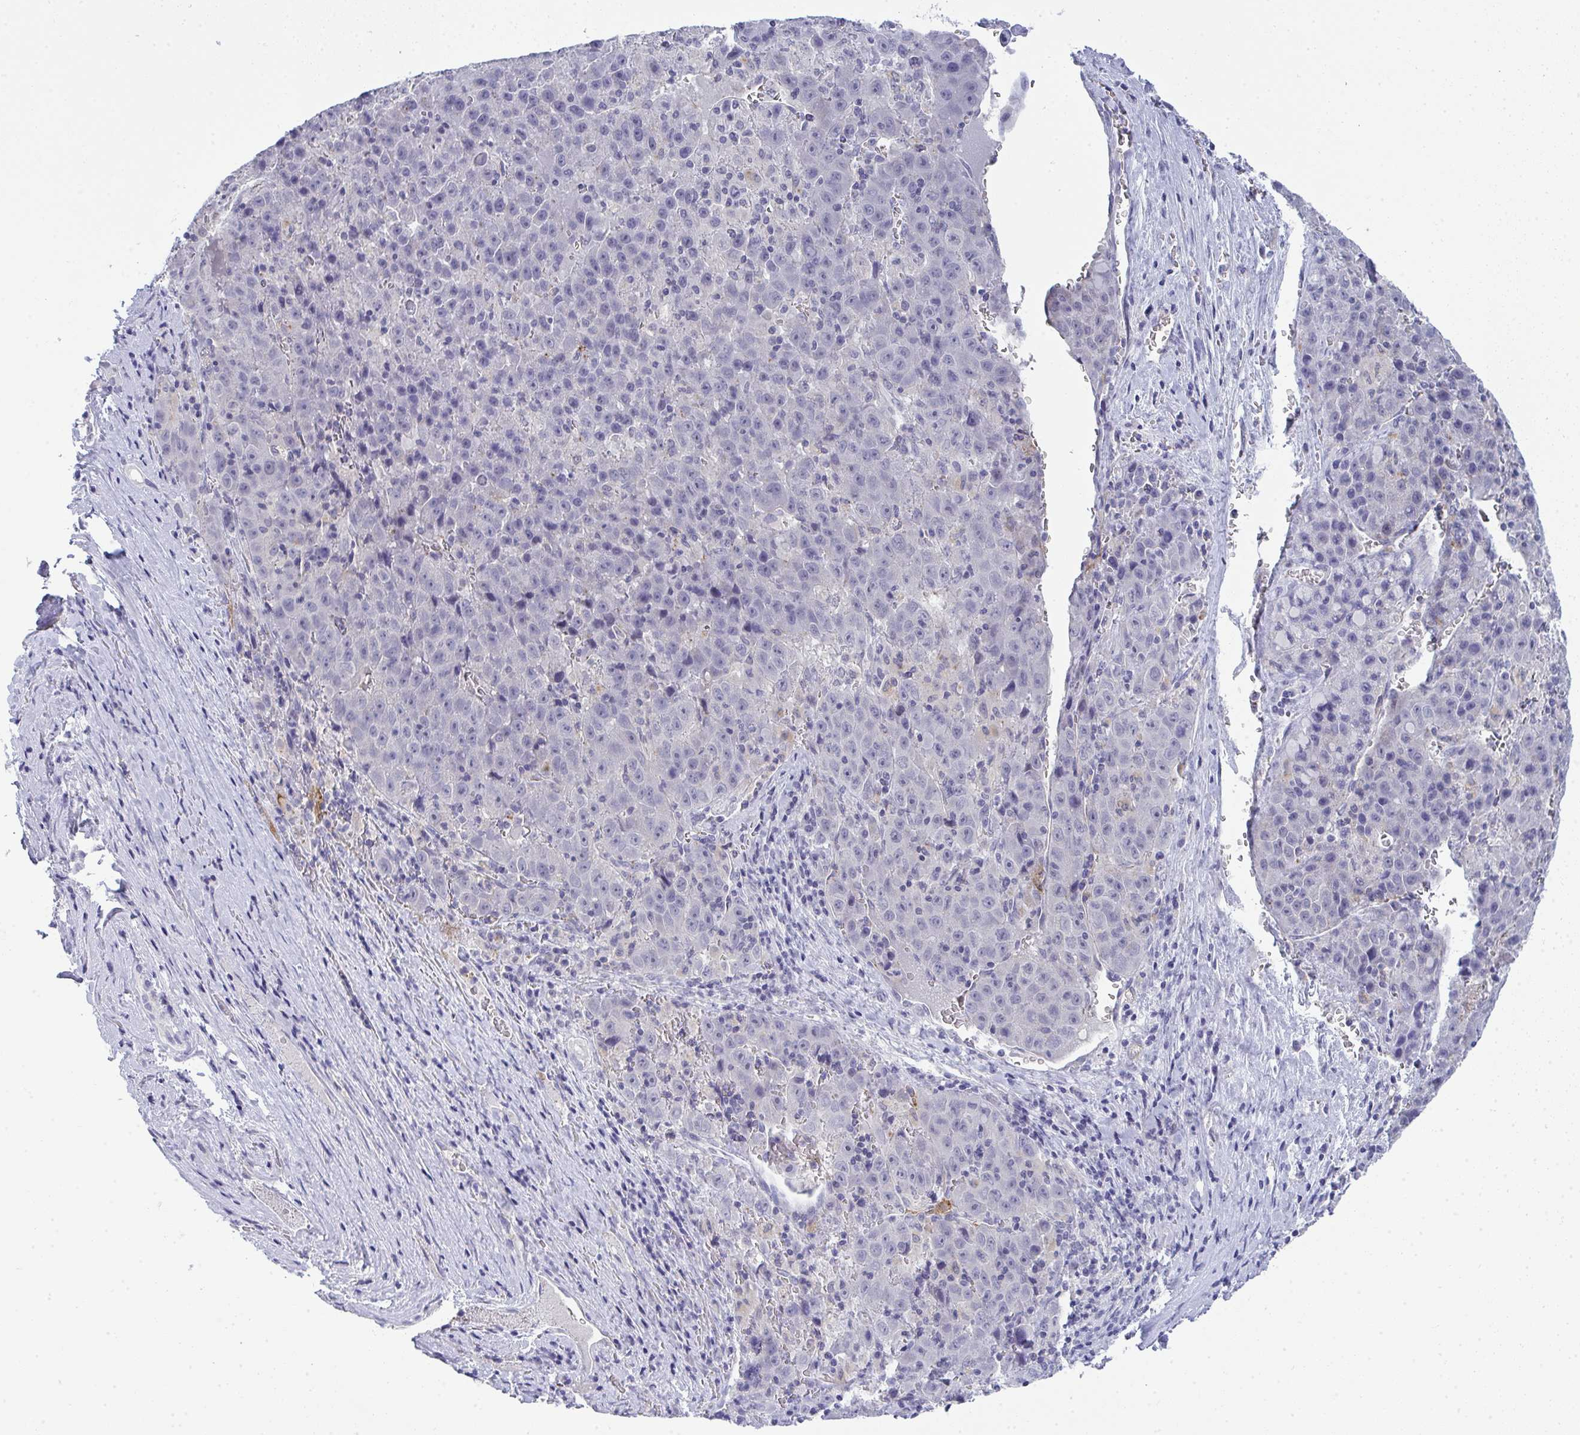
{"staining": {"intensity": "negative", "quantity": "none", "location": "none"}, "tissue": "liver cancer", "cell_type": "Tumor cells", "image_type": "cancer", "snomed": [{"axis": "morphology", "description": "Carcinoma, Hepatocellular, NOS"}, {"axis": "topography", "description": "Liver"}], "caption": "Tumor cells are negative for protein expression in human hepatocellular carcinoma (liver). (Stains: DAB immunohistochemistry (IHC) with hematoxylin counter stain, Microscopy: brightfield microscopy at high magnification).", "gene": "TMEM82", "patient": {"sex": "female", "age": 53}}